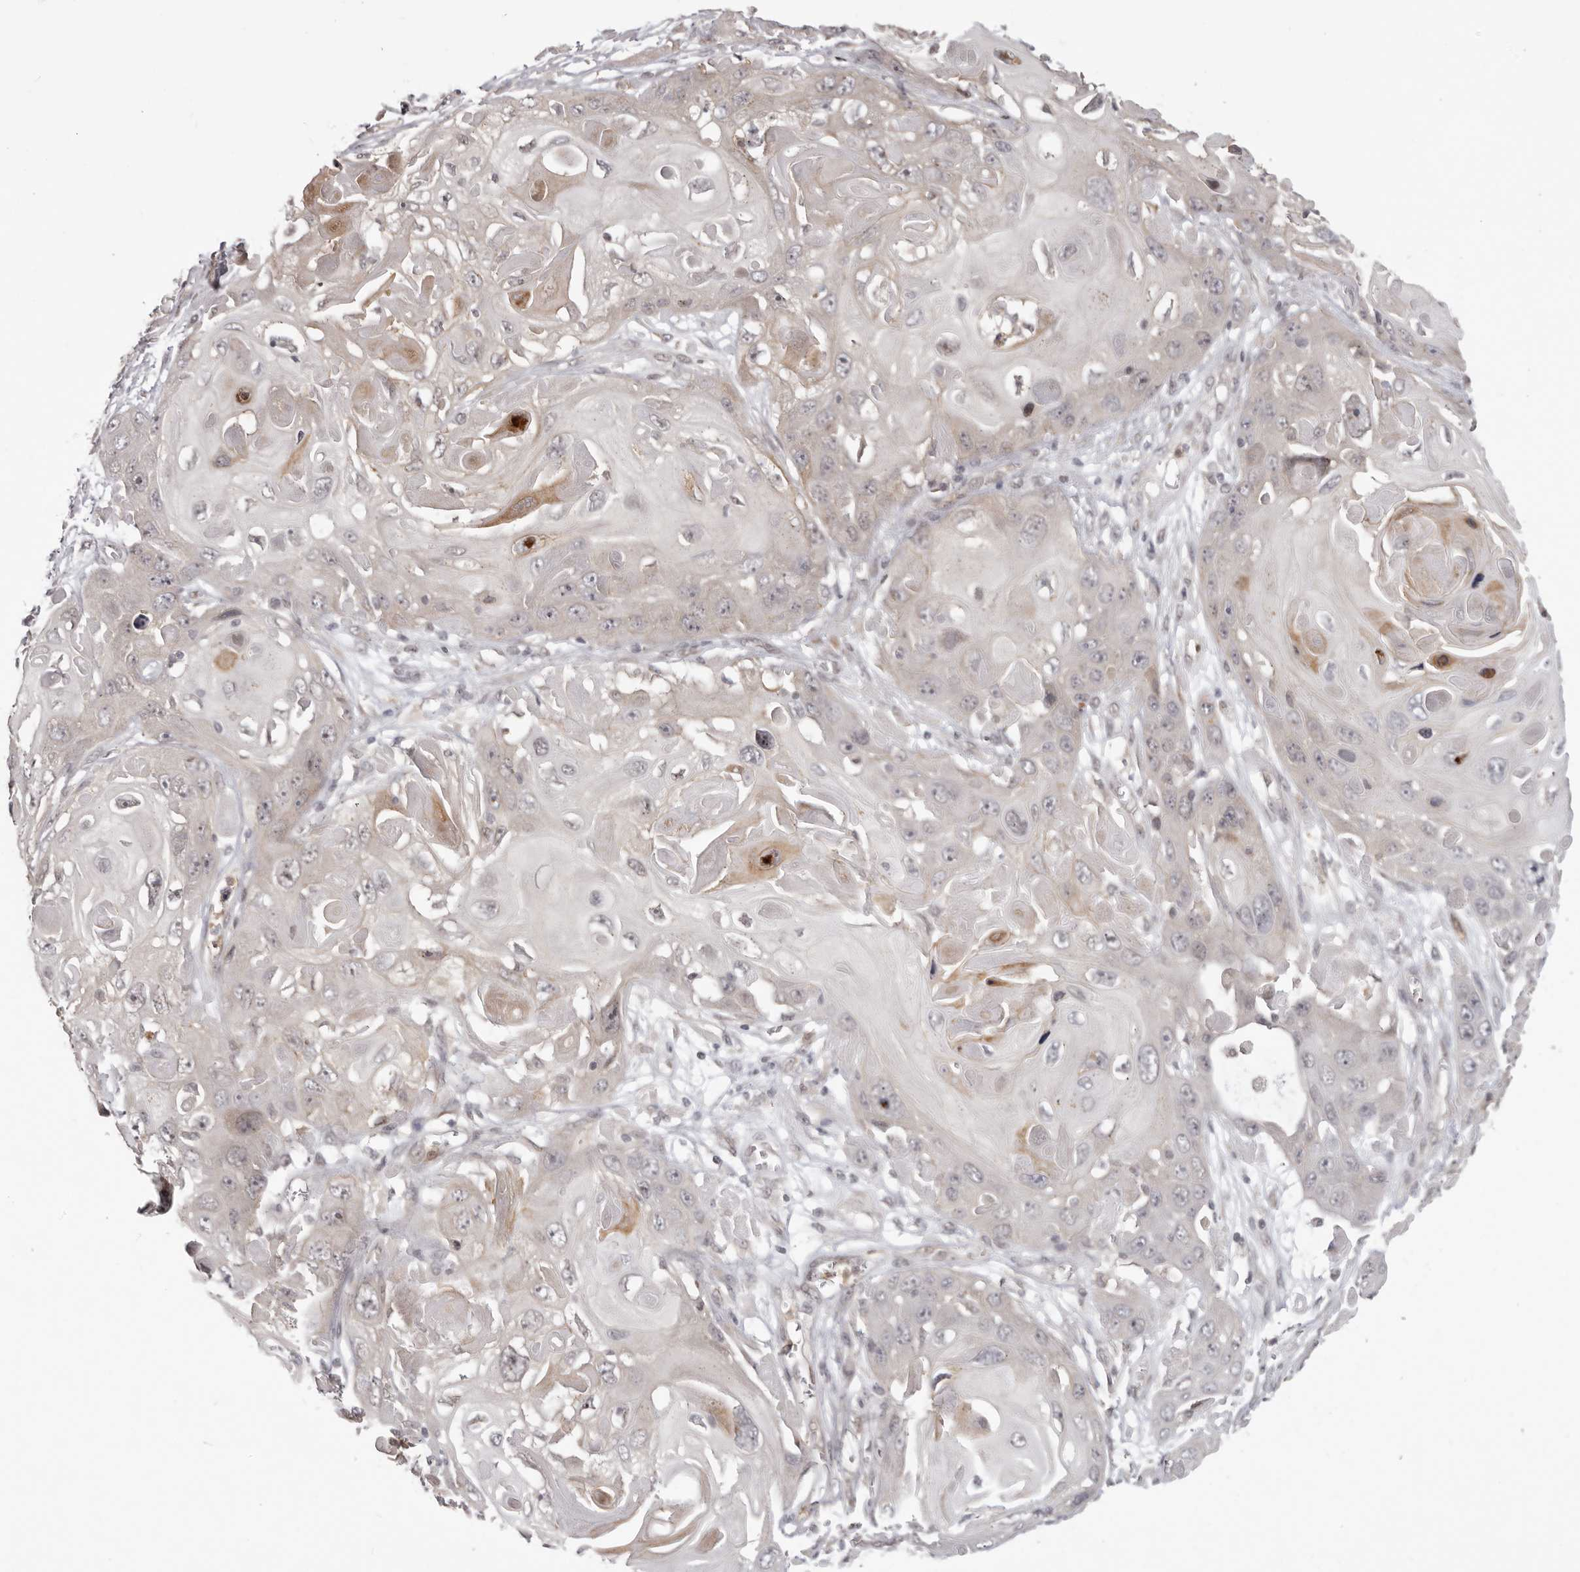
{"staining": {"intensity": "weak", "quantity": "<25%", "location": "cytoplasmic/membranous"}, "tissue": "skin cancer", "cell_type": "Tumor cells", "image_type": "cancer", "snomed": [{"axis": "morphology", "description": "Squamous cell carcinoma, NOS"}, {"axis": "topography", "description": "Skin"}], "caption": "A micrograph of human squamous cell carcinoma (skin) is negative for staining in tumor cells. (DAB (3,3'-diaminobenzidine) immunohistochemistry (IHC), high magnification).", "gene": "RNF2", "patient": {"sex": "male", "age": 55}}